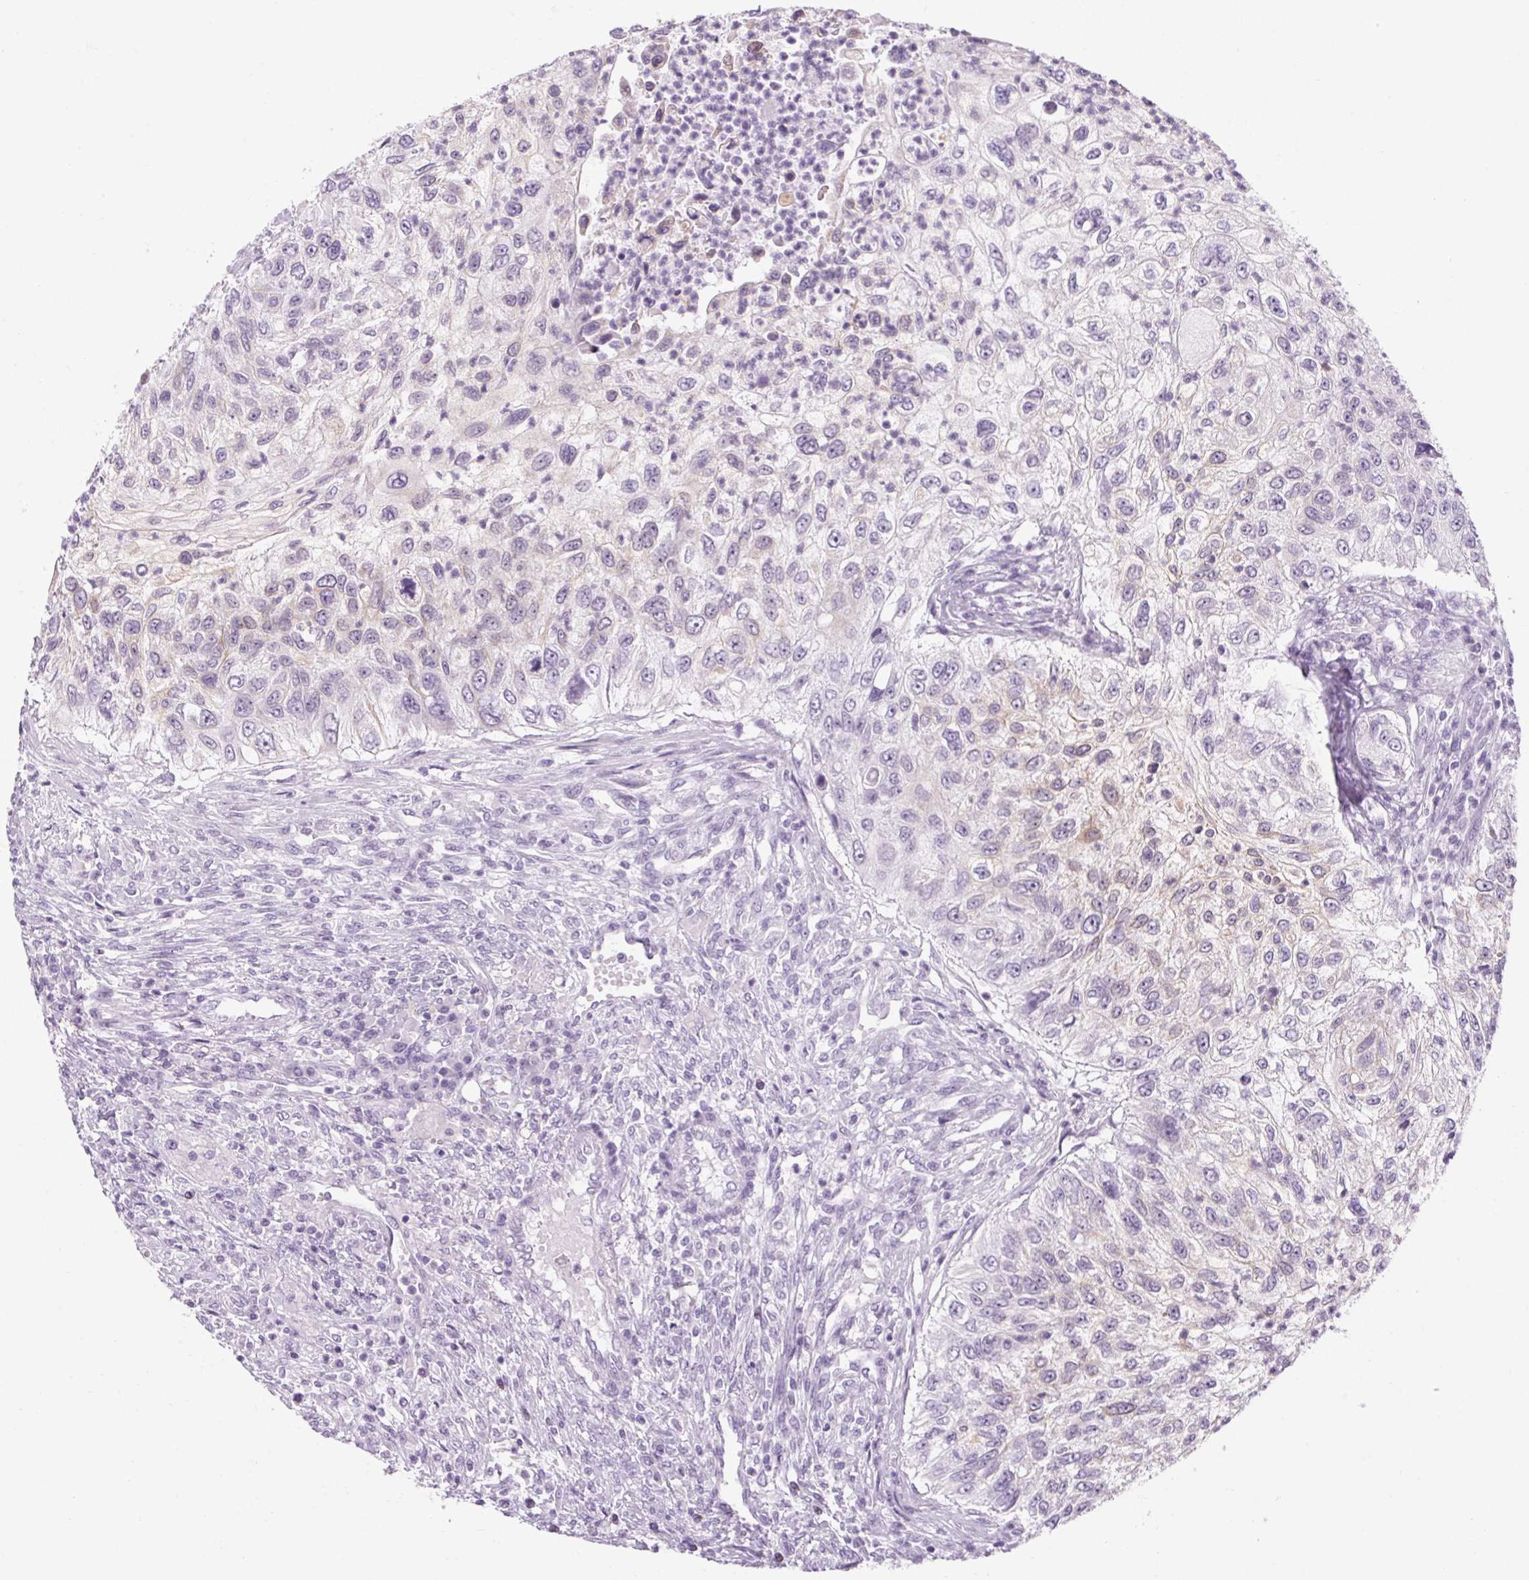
{"staining": {"intensity": "weak", "quantity": "<25%", "location": "cytoplasmic/membranous"}, "tissue": "urothelial cancer", "cell_type": "Tumor cells", "image_type": "cancer", "snomed": [{"axis": "morphology", "description": "Urothelial carcinoma, High grade"}, {"axis": "topography", "description": "Urinary bladder"}], "caption": "An IHC histopathology image of urothelial cancer is shown. There is no staining in tumor cells of urothelial cancer.", "gene": "RPTN", "patient": {"sex": "female", "age": 60}}